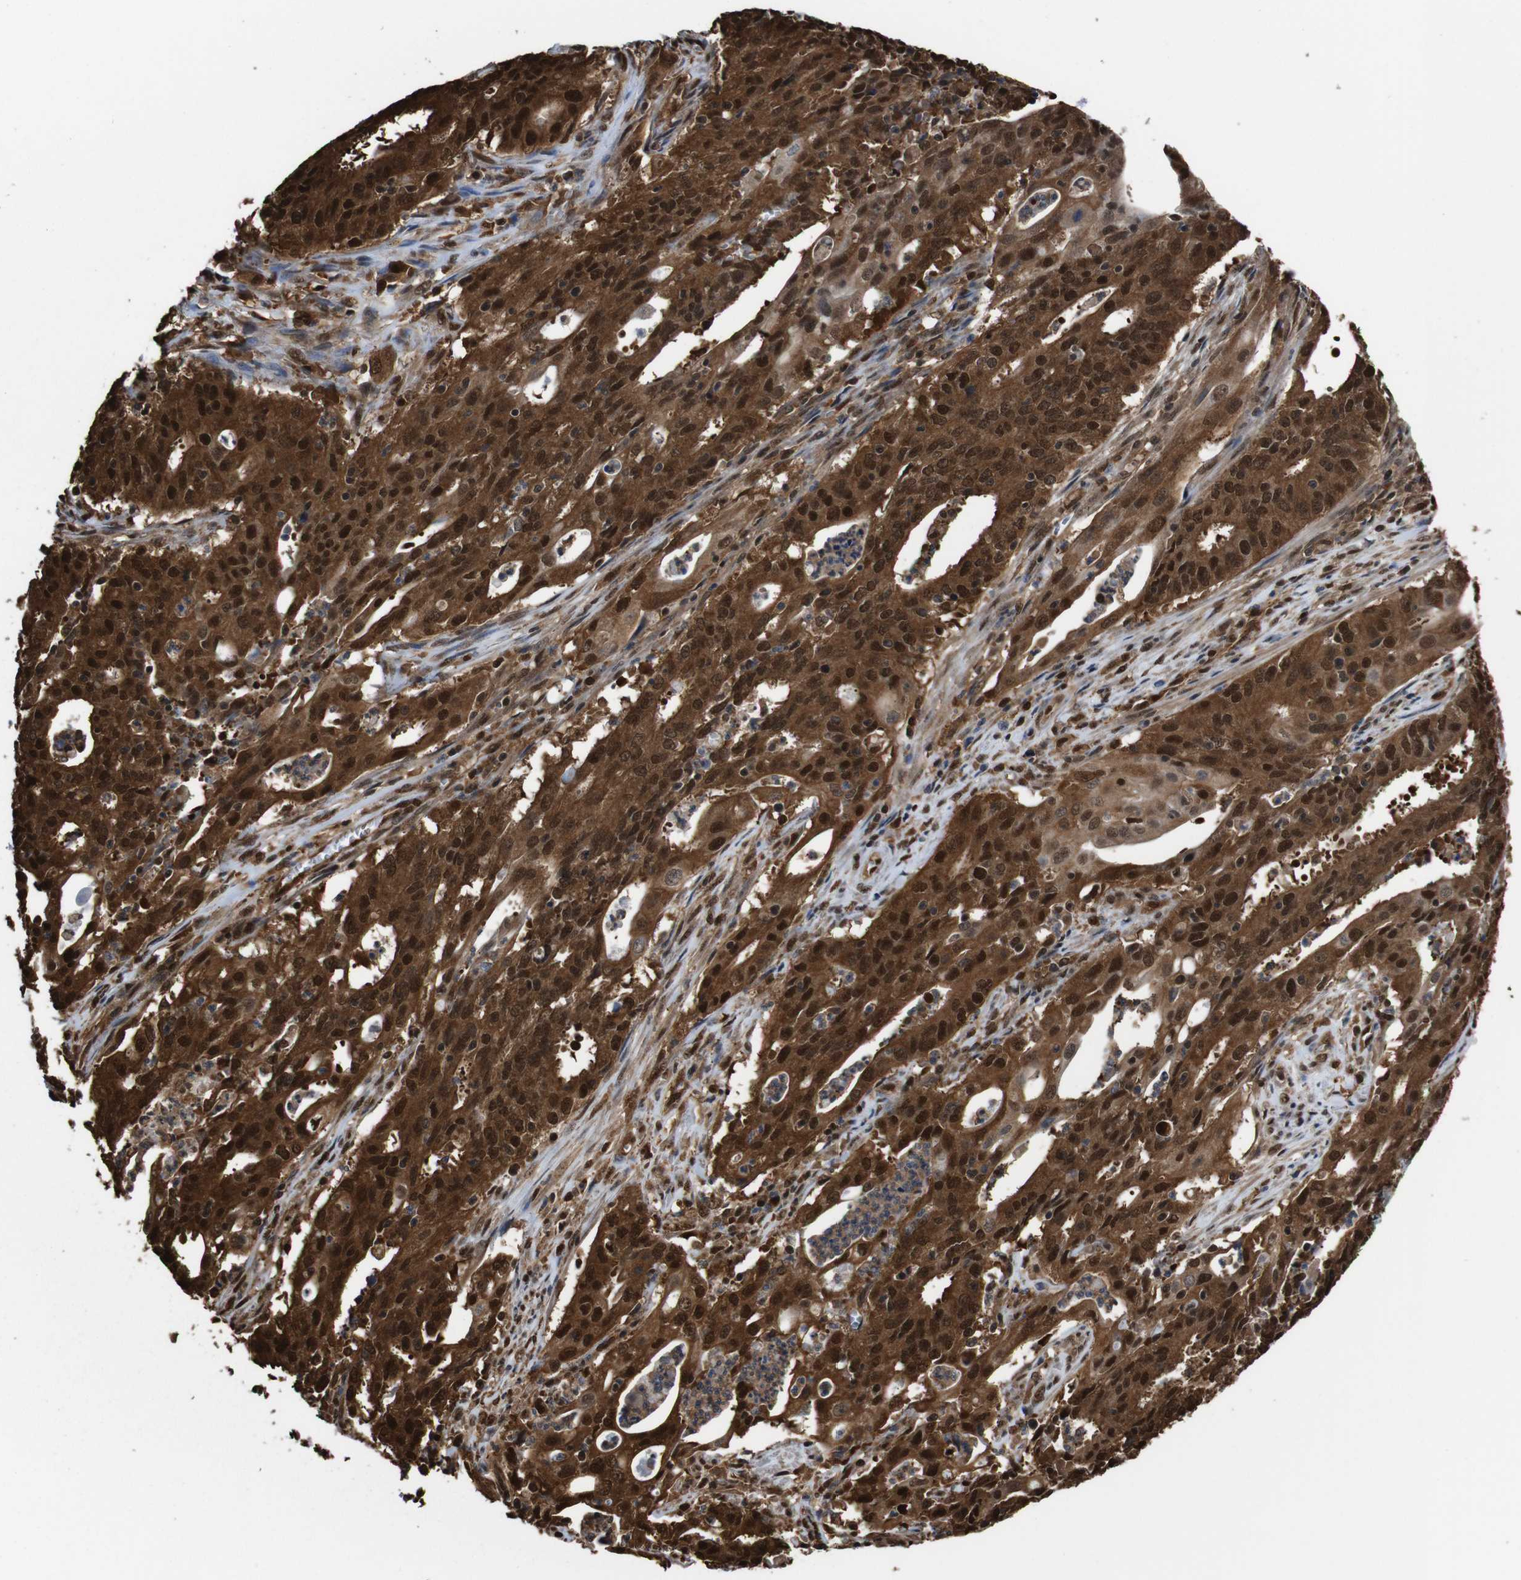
{"staining": {"intensity": "strong", "quantity": ">75%", "location": "cytoplasmic/membranous,nuclear"}, "tissue": "cervical cancer", "cell_type": "Tumor cells", "image_type": "cancer", "snomed": [{"axis": "morphology", "description": "Adenocarcinoma, NOS"}, {"axis": "topography", "description": "Cervix"}], "caption": "Immunohistochemical staining of cervical adenocarcinoma shows strong cytoplasmic/membranous and nuclear protein expression in about >75% of tumor cells.", "gene": "VCP", "patient": {"sex": "female", "age": 44}}